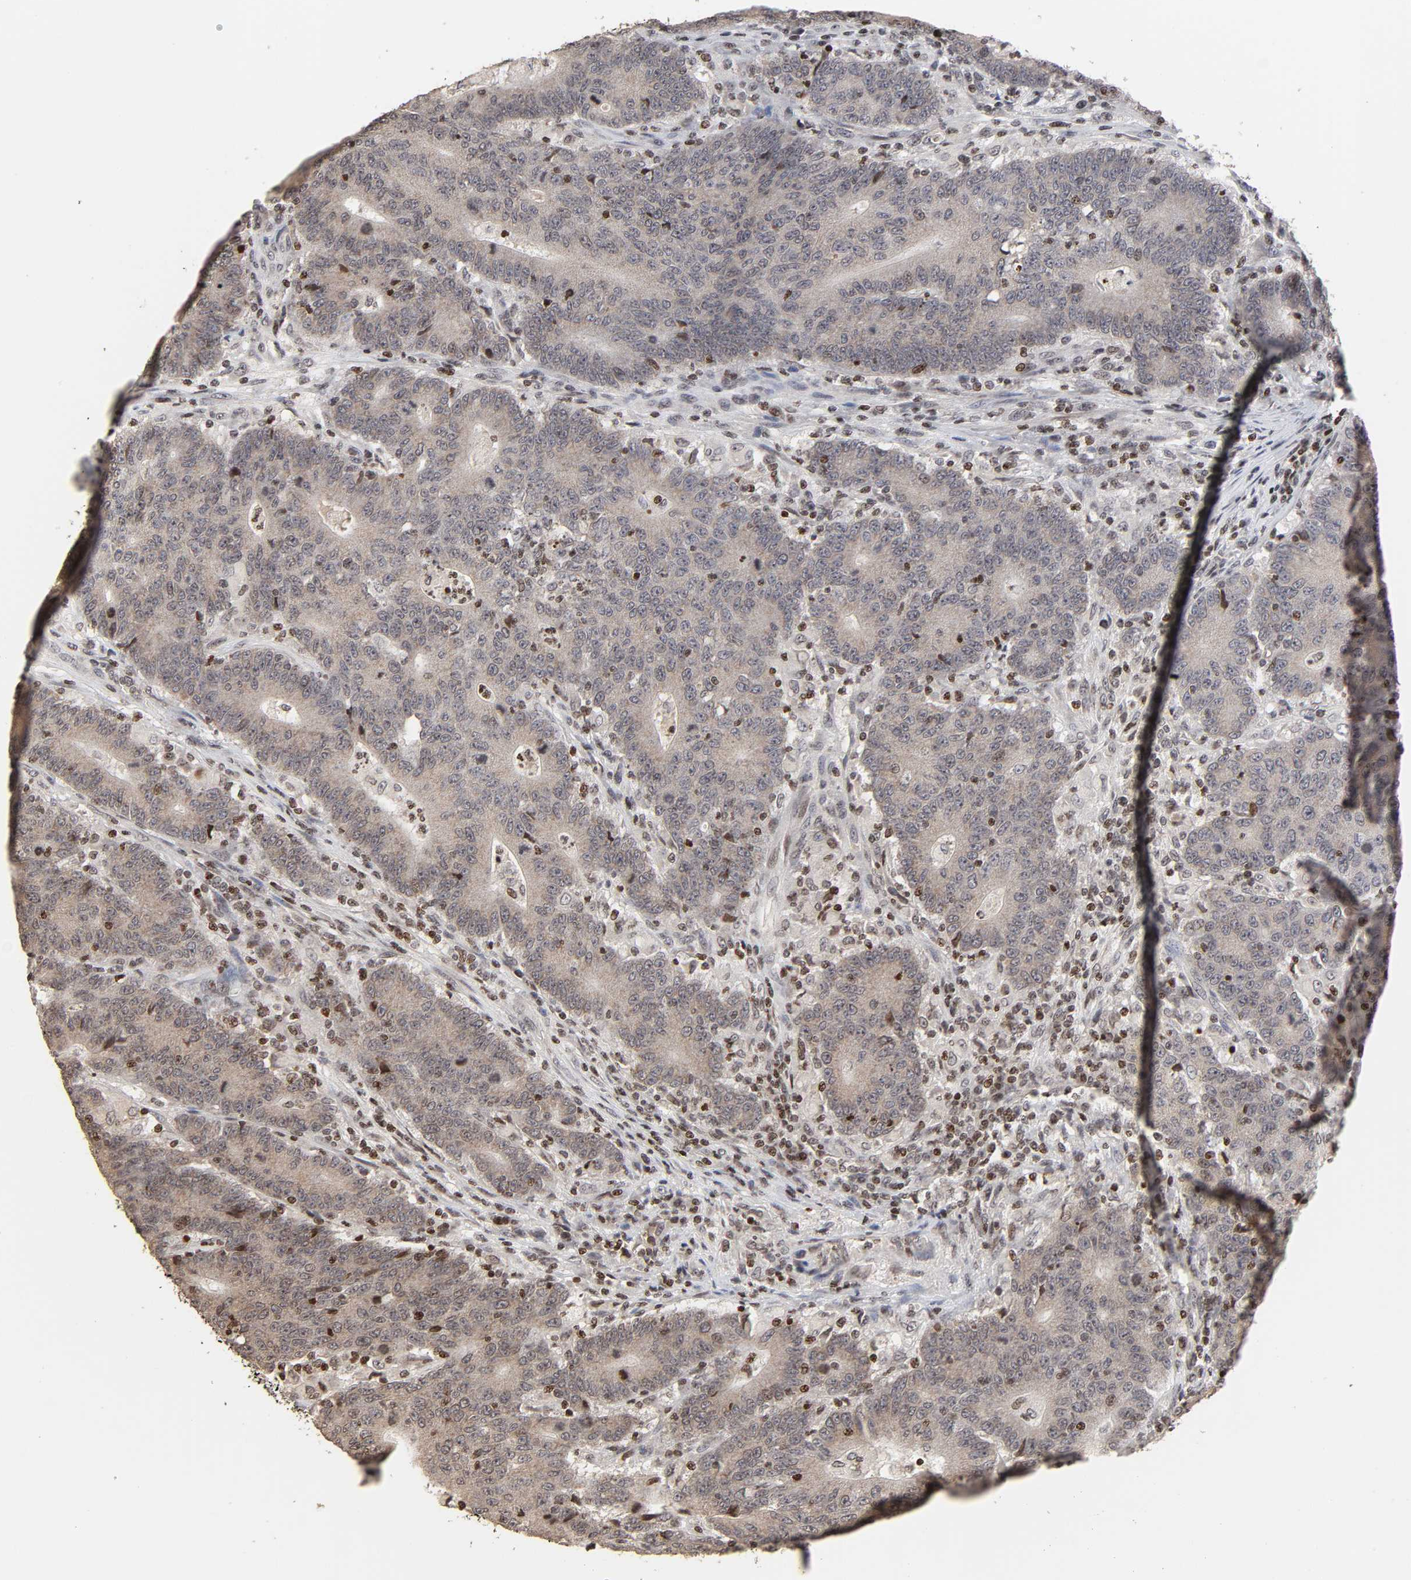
{"staining": {"intensity": "strong", "quantity": "<25%", "location": "nuclear"}, "tissue": "colorectal cancer", "cell_type": "Tumor cells", "image_type": "cancer", "snomed": [{"axis": "morphology", "description": "Normal tissue, NOS"}, {"axis": "morphology", "description": "Adenocarcinoma, NOS"}, {"axis": "topography", "description": "Colon"}], "caption": "Adenocarcinoma (colorectal) was stained to show a protein in brown. There is medium levels of strong nuclear positivity in about <25% of tumor cells.", "gene": "ZNF473", "patient": {"sex": "female", "age": 75}}